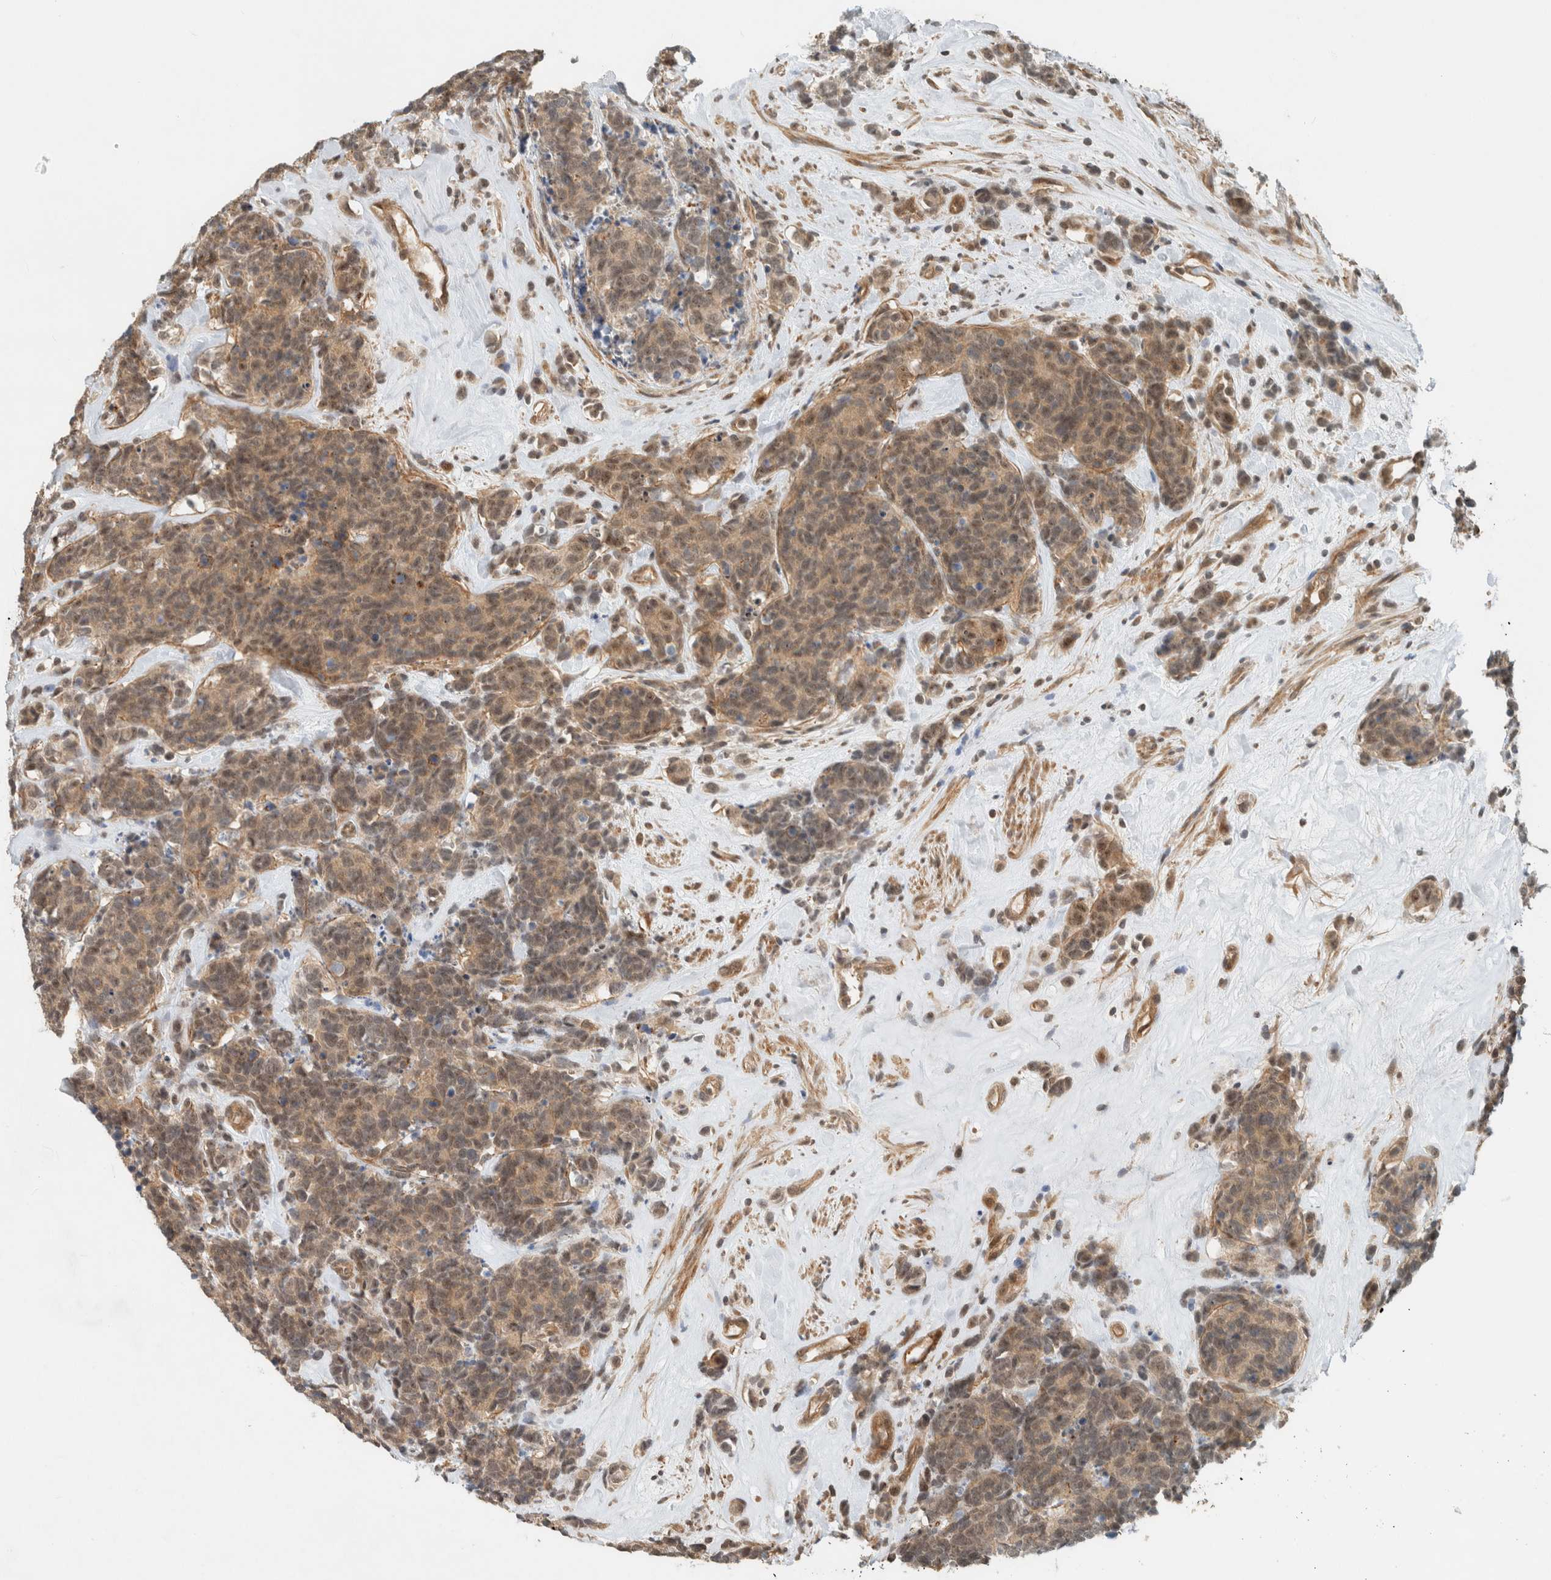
{"staining": {"intensity": "moderate", "quantity": ">75%", "location": "cytoplasmic/membranous"}, "tissue": "carcinoid", "cell_type": "Tumor cells", "image_type": "cancer", "snomed": [{"axis": "morphology", "description": "Carcinoma, NOS"}, {"axis": "morphology", "description": "Carcinoid, malignant, NOS"}, {"axis": "topography", "description": "Urinary bladder"}], "caption": "An image of carcinoid (malignant) stained for a protein shows moderate cytoplasmic/membranous brown staining in tumor cells.", "gene": "CAAP1", "patient": {"sex": "male", "age": 57}}